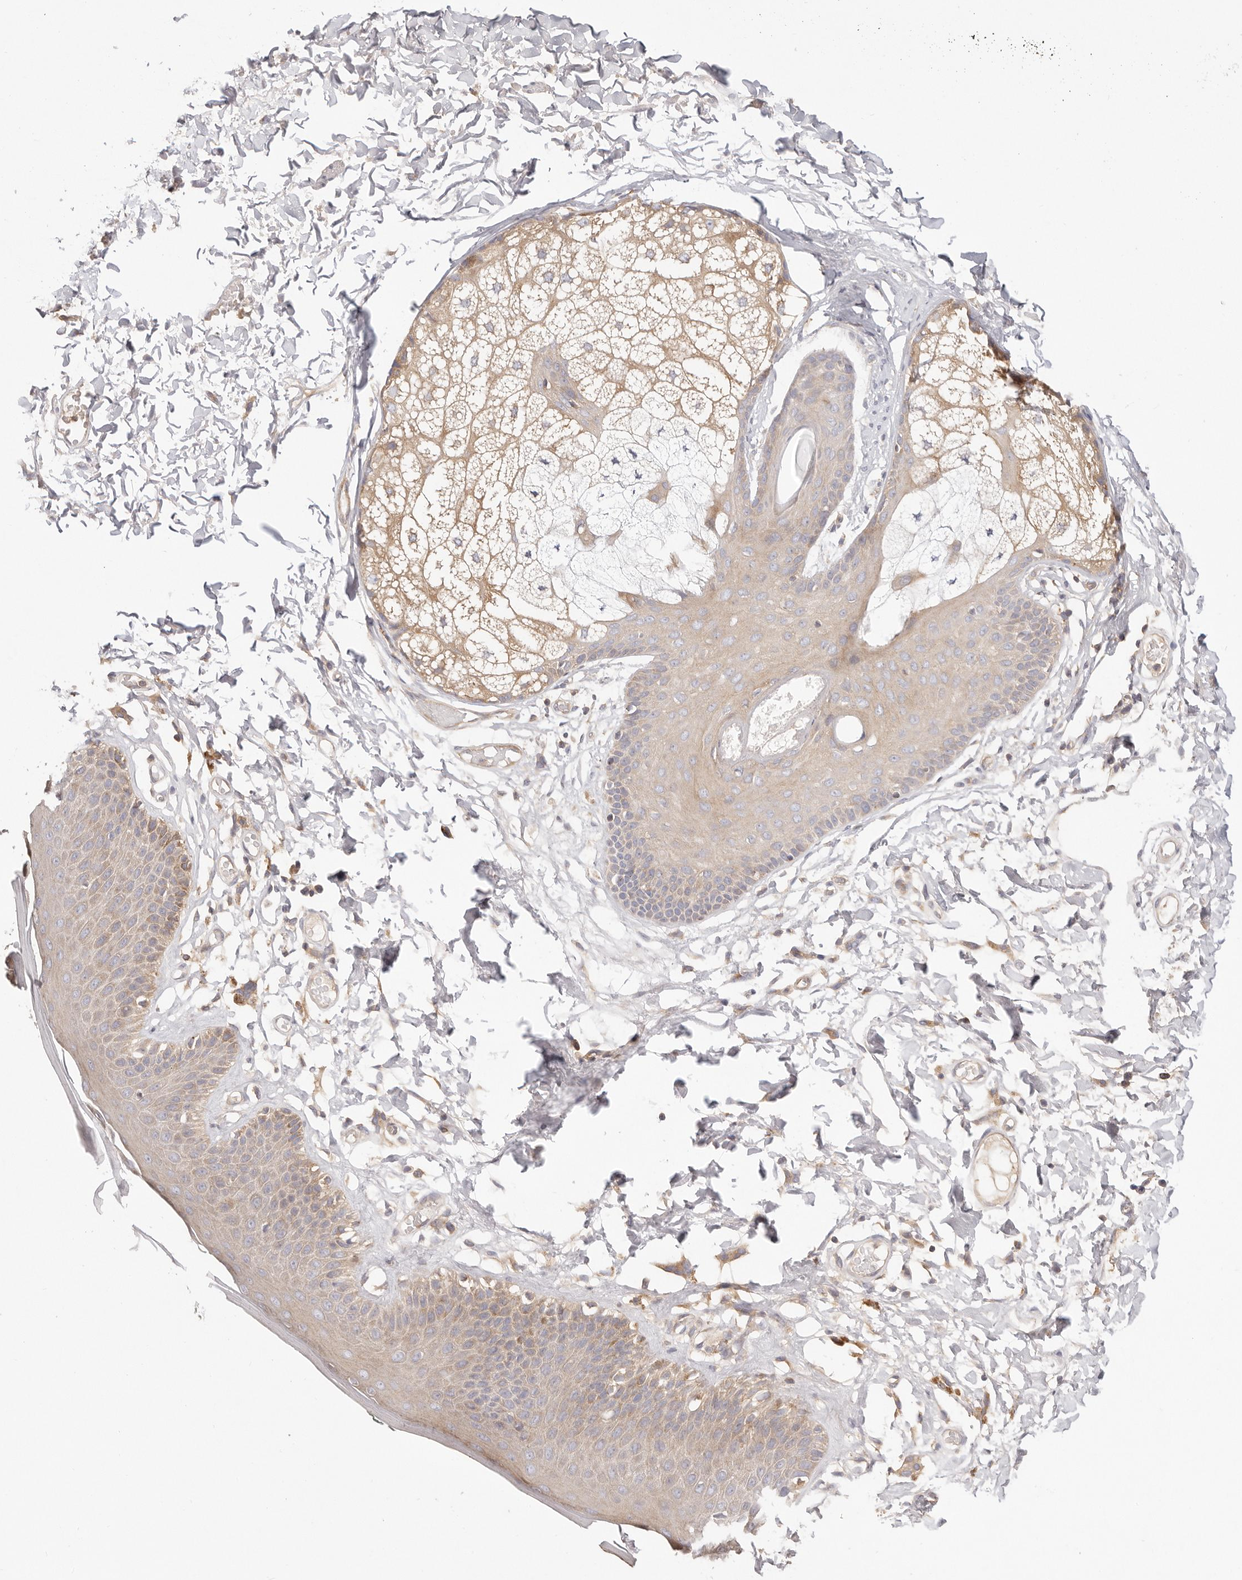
{"staining": {"intensity": "moderate", "quantity": "25%-75%", "location": "cytoplasmic/membranous"}, "tissue": "skin", "cell_type": "Epidermal cells", "image_type": "normal", "snomed": [{"axis": "morphology", "description": "Normal tissue, NOS"}, {"axis": "topography", "description": "Vulva"}], "caption": "A medium amount of moderate cytoplasmic/membranous positivity is seen in approximately 25%-75% of epidermal cells in unremarkable skin. (Stains: DAB in brown, nuclei in blue, Microscopy: brightfield microscopy at high magnification).", "gene": "KCMF1", "patient": {"sex": "female", "age": 73}}